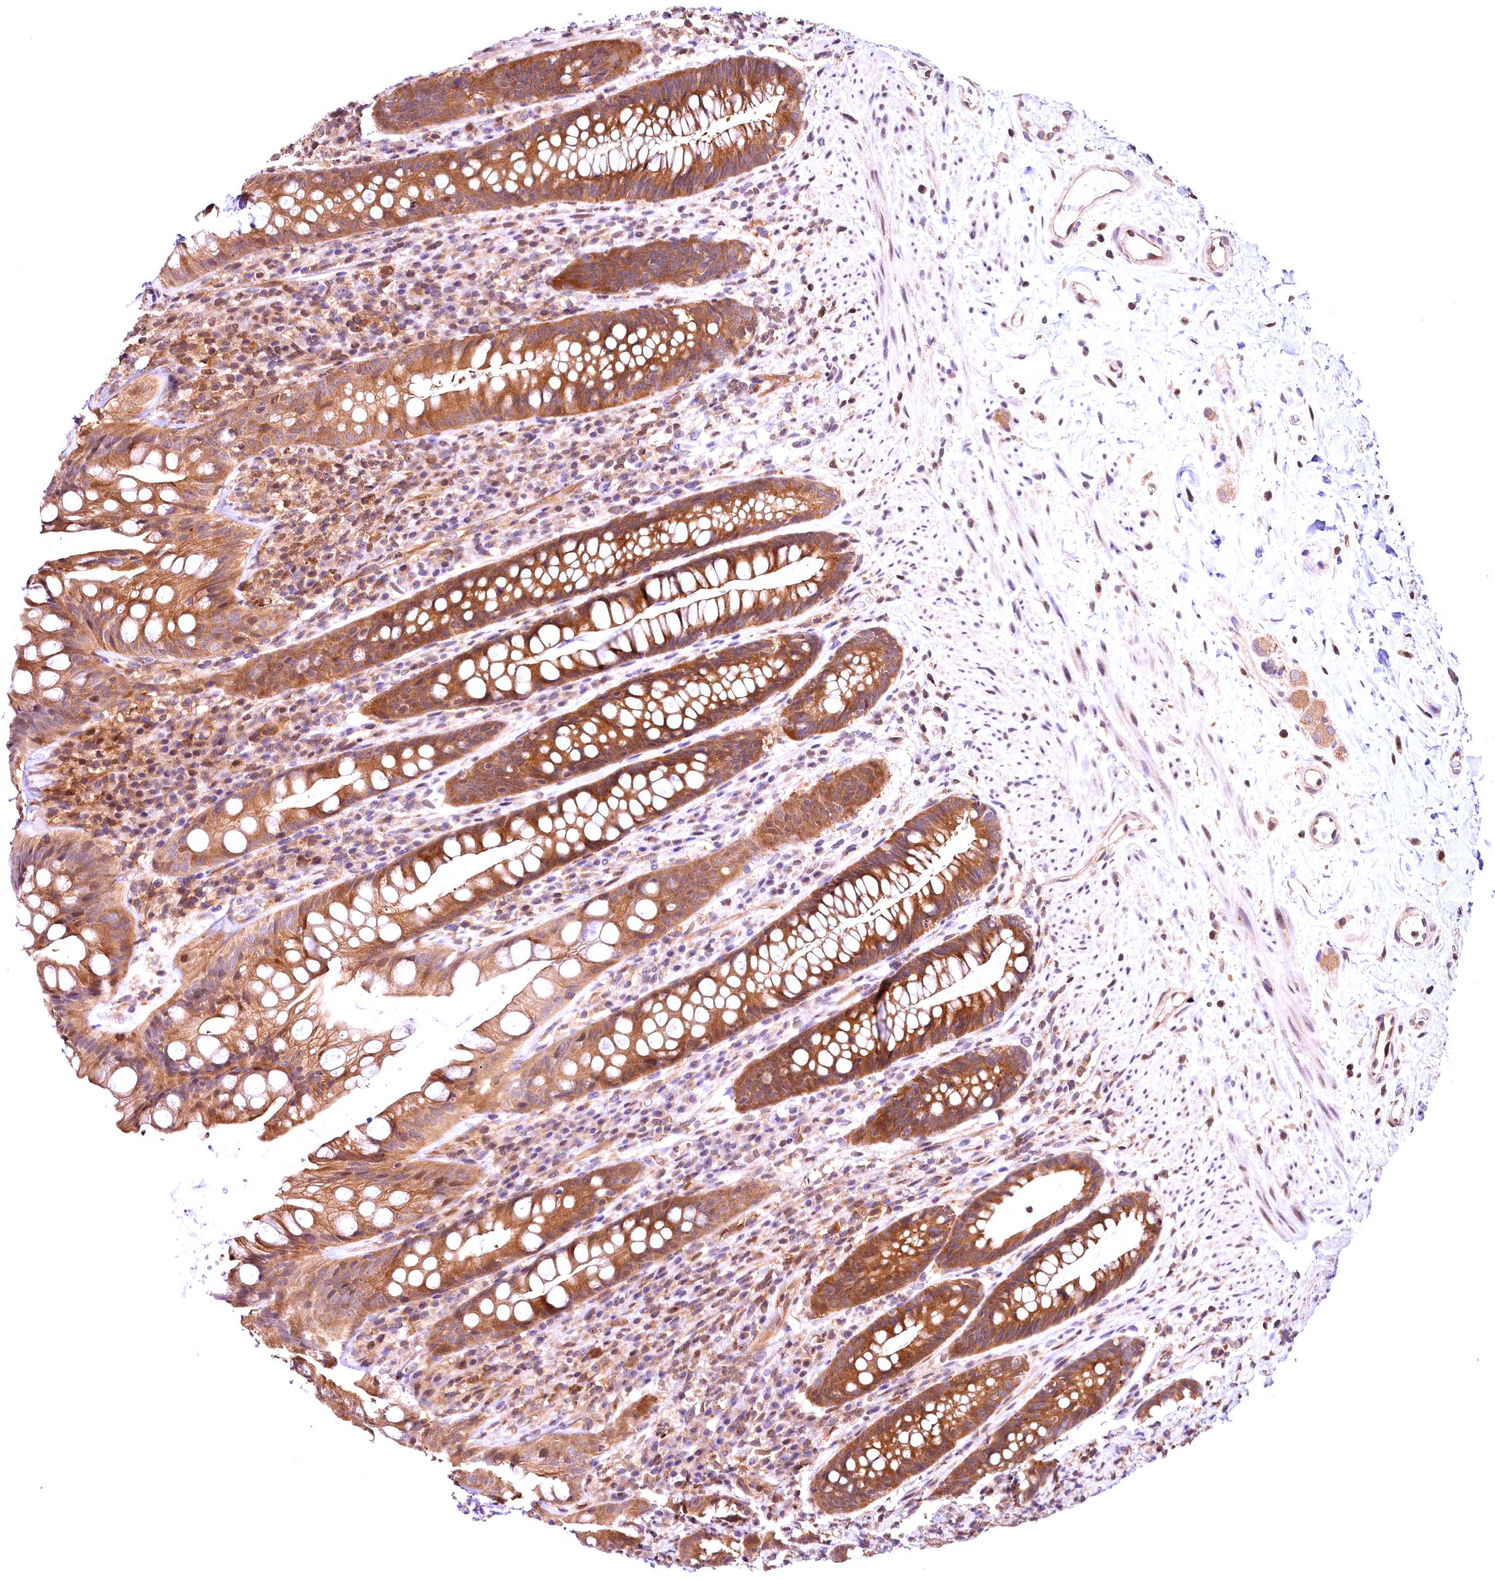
{"staining": {"intensity": "moderate", "quantity": ">75%", "location": "cytoplasmic/membranous"}, "tissue": "rectum", "cell_type": "Glandular cells", "image_type": "normal", "snomed": [{"axis": "morphology", "description": "Normal tissue, NOS"}, {"axis": "topography", "description": "Rectum"}], "caption": "DAB (3,3'-diaminobenzidine) immunohistochemical staining of benign rectum reveals moderate cytoplasmic/membranous protein expression in about >75% of glandular cells. (DAB IHC with brightfield microscopy, high magnification).", "gene": "CHORDC1", "patient": {"sex": "male", "age": 74}}